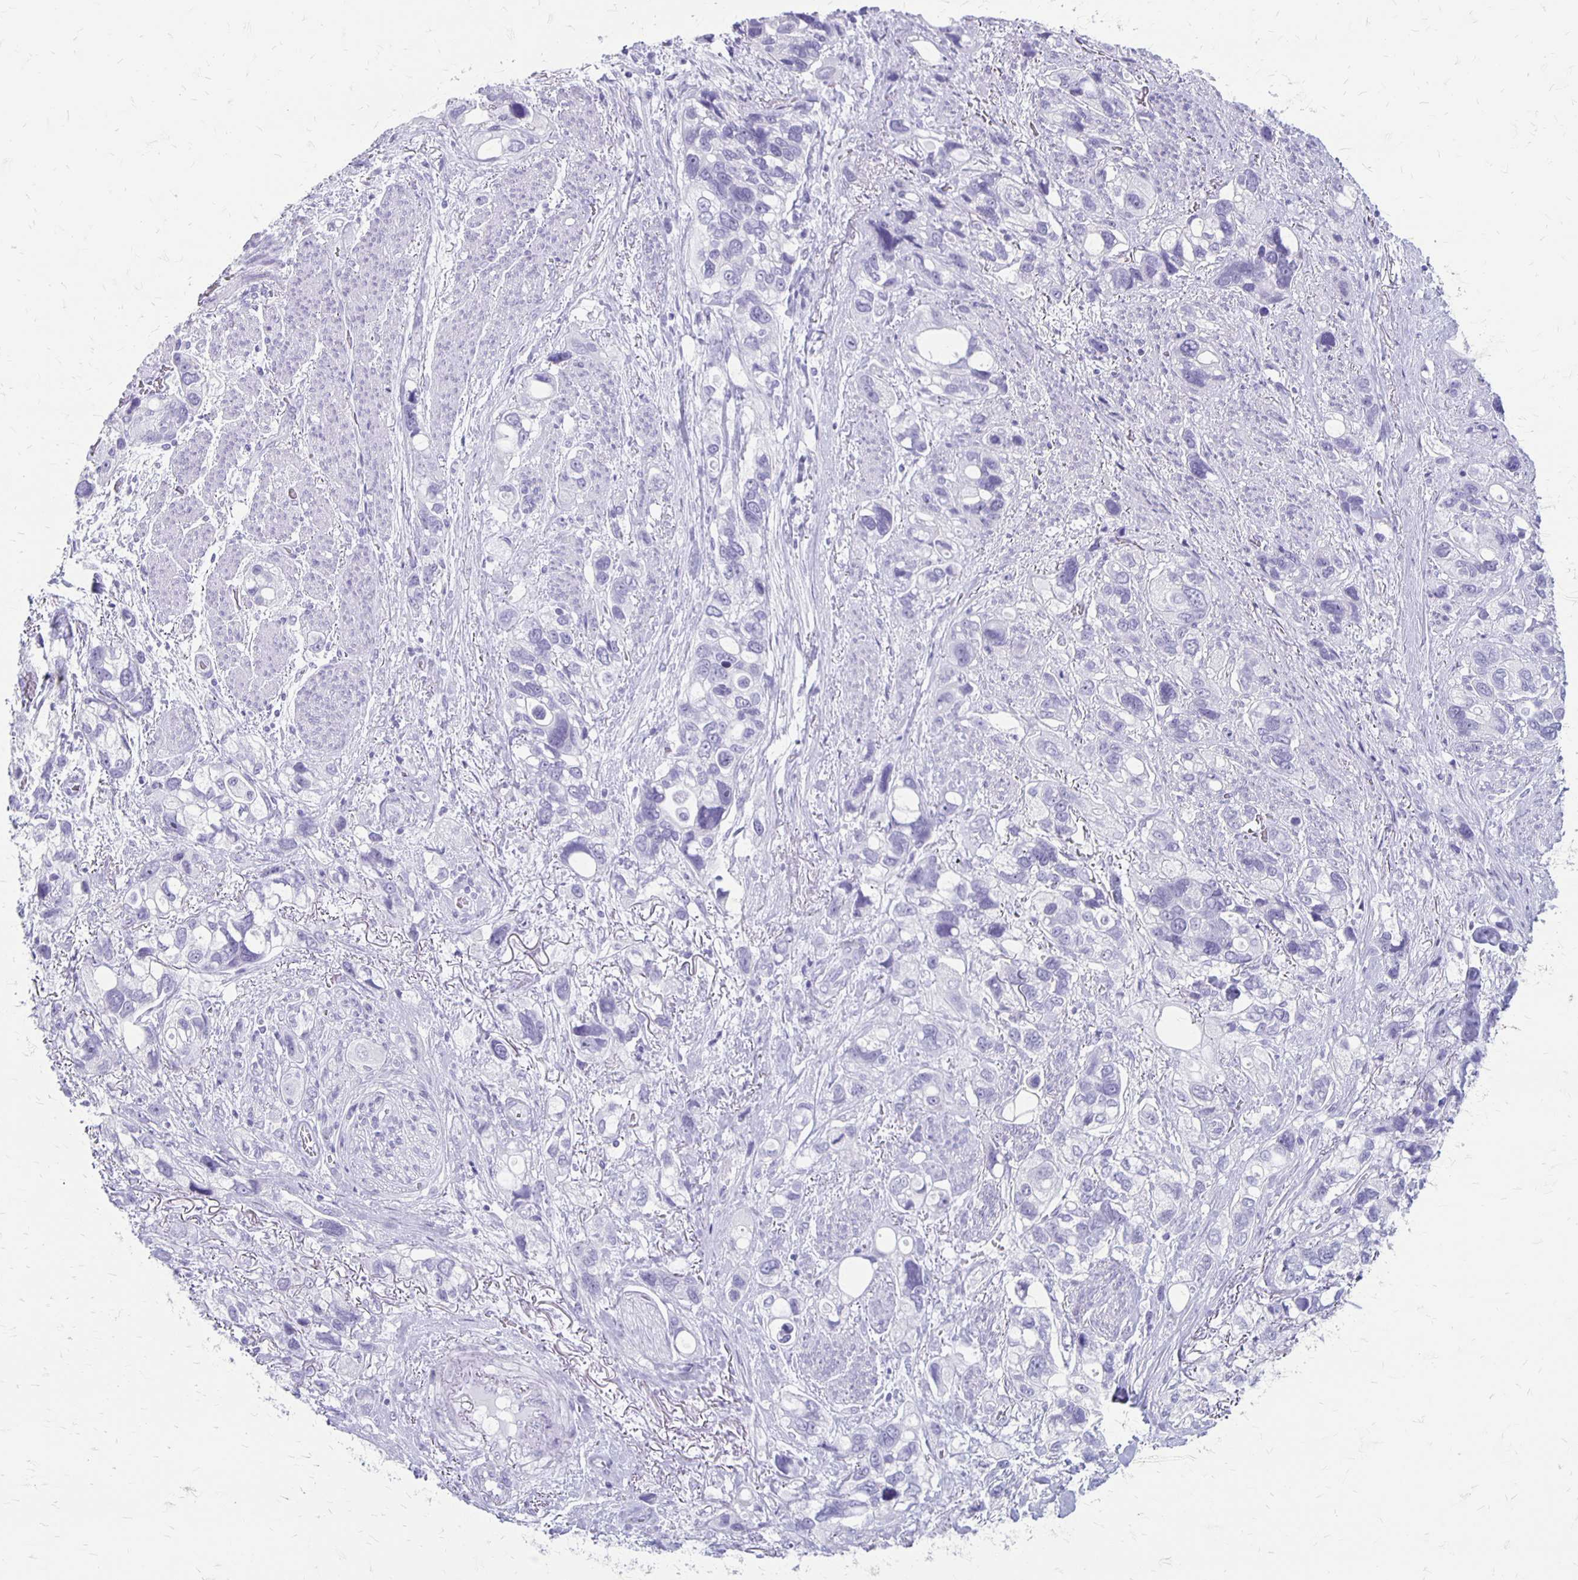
{"staining": {"intensity": "negative", "quantity": "none", "location": "none"}, "tissue": "stomach cancer", "cell_type": "Tumor cells", "image_type": "cancer", "snomed": [{"axis": "morphology", "description": "Adenocarcinoma, NOS"}, {"axis": "topography", "description": "Stomach, upper"}], "caption": "An IHC histopathology image of stomach cancer is shown. There is no staining in tumor cells of stomach cancer.", "gene": "MAGEC2", "patient": {"sex": "female", "age": 81}}